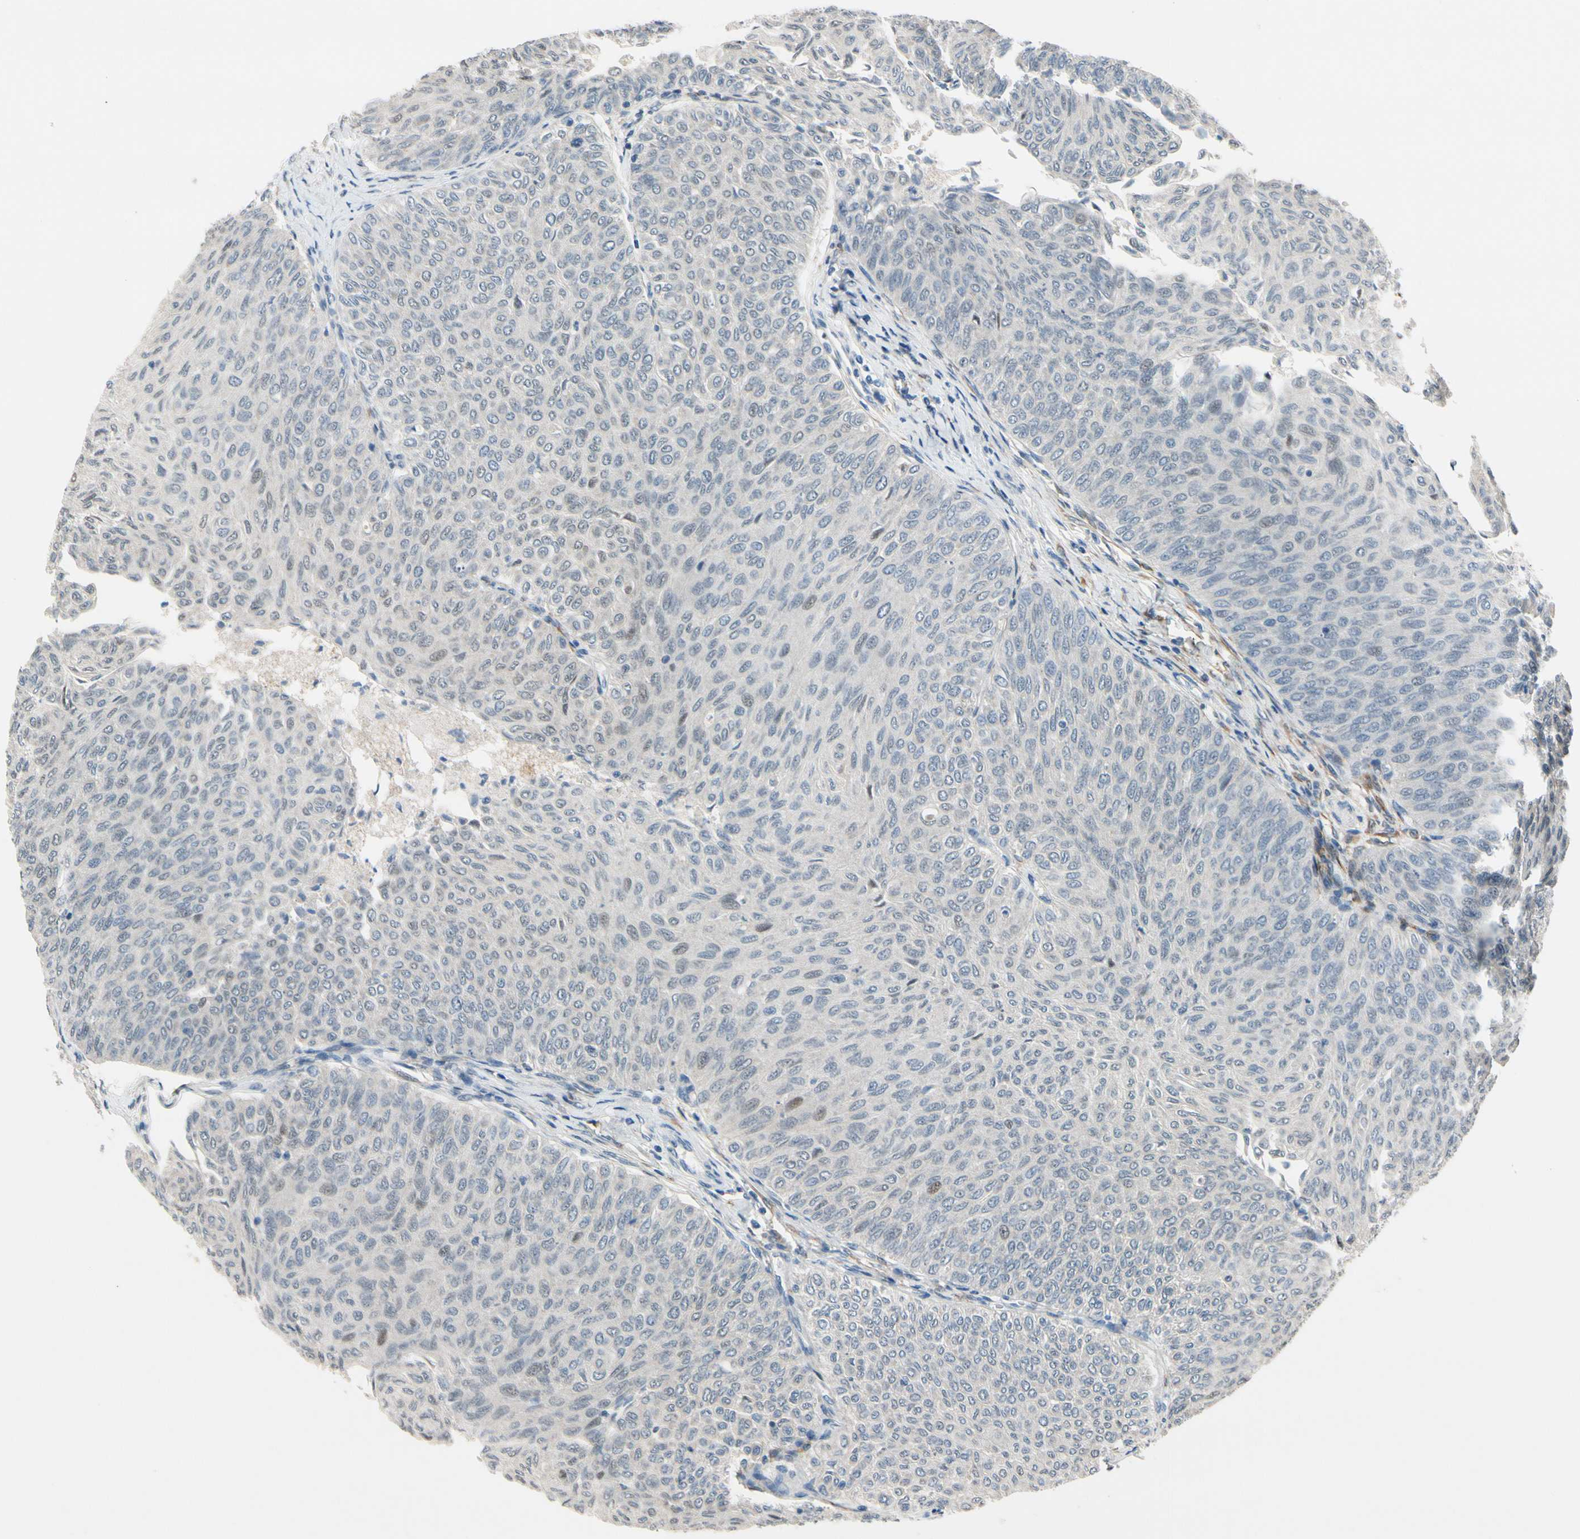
{"staining": {"intensity": "negative", "quantity": "none", "location": "none"}, "tissue": "urothelial cancer", "cell_type": "Tumor cells", "image_type": "cancer", "snomed": [{"axis": "morphology", "description": "Urothelial carcinoma, Low grade"}, {"axis": "topography", "description": "Urinary bladder"}], "caption": "Photomicrograph shows no significant protein positivity in tumor cells of urothelial carcinoma (low-grade).", "gene": "SLC27A6", "patient": {"sex": "male", "age": 78}}